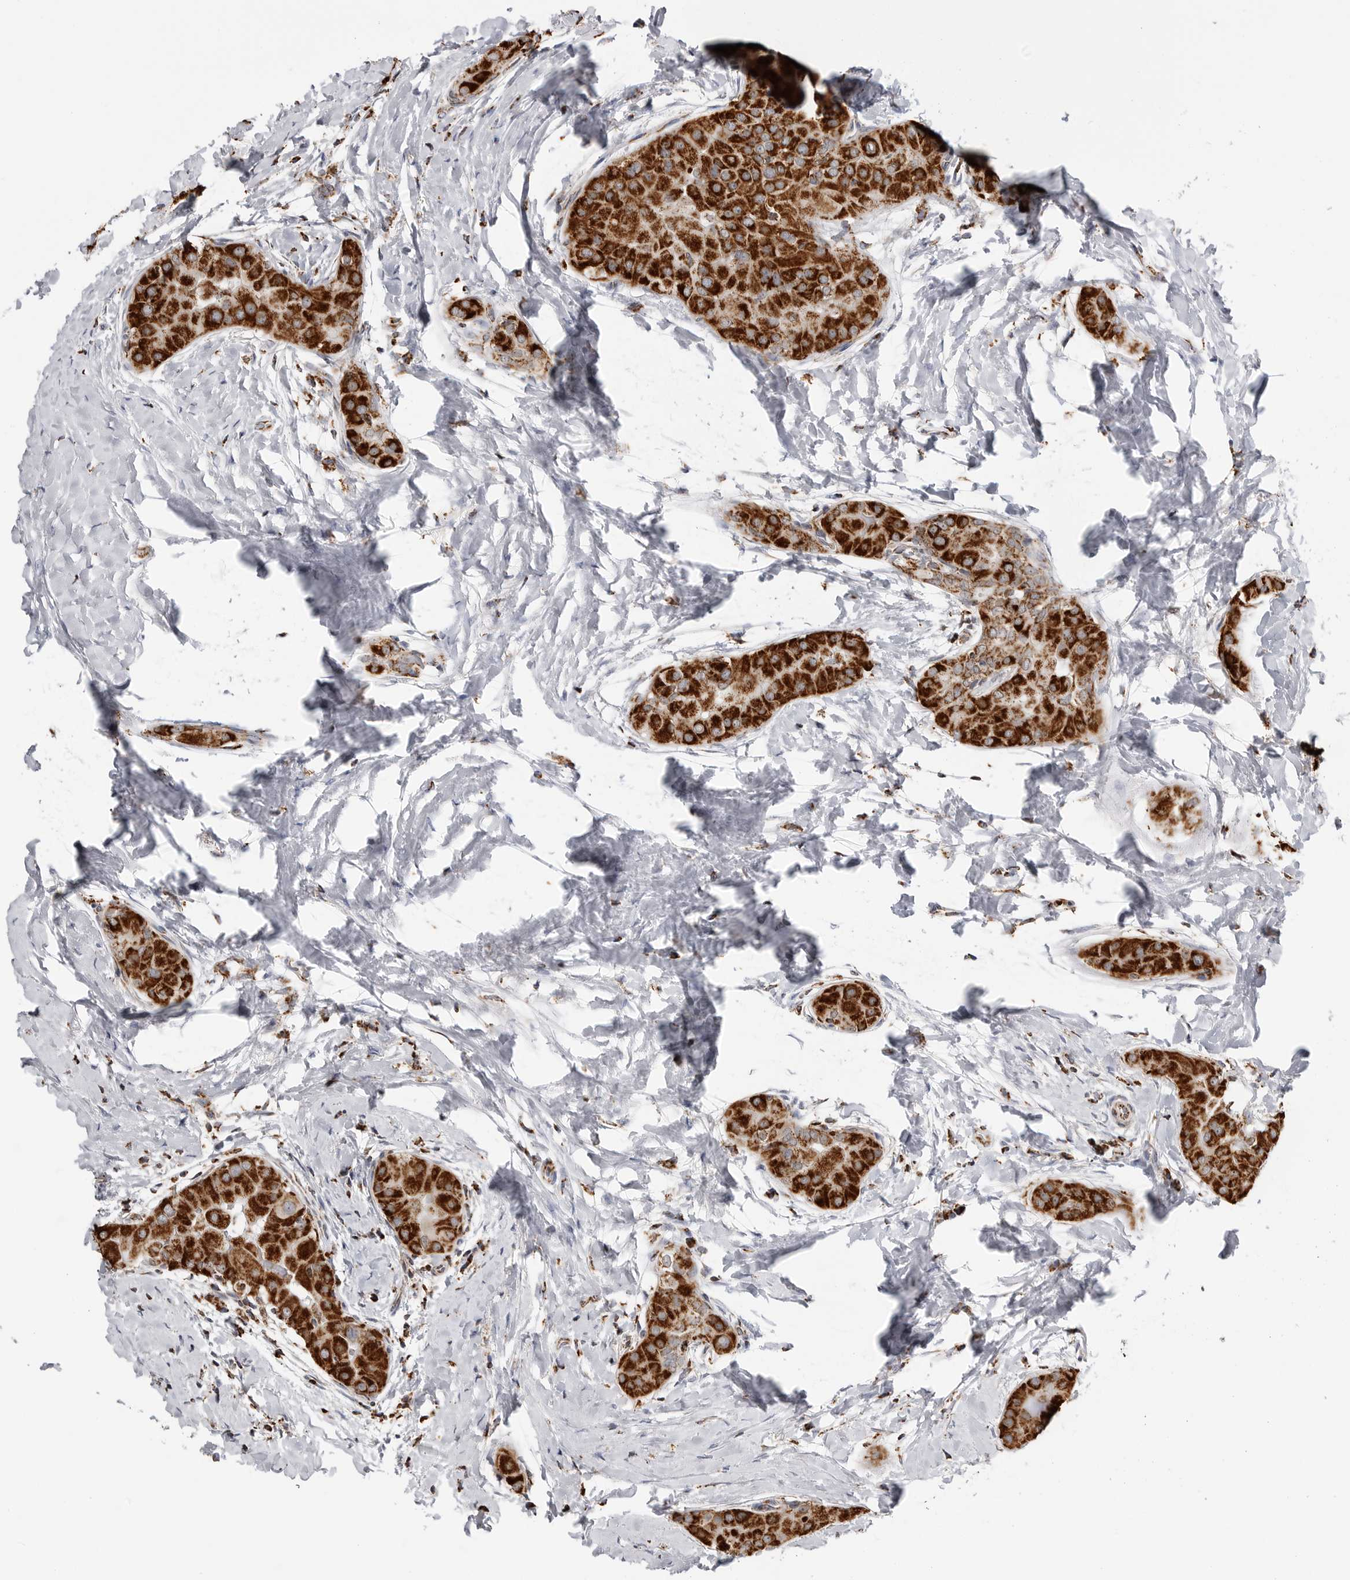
{"staining": {"intensity": "strong", "quantity": ">75%", "location": "cytoplasmic/membranous"}, "tissue": "thyroid cancer", "cell_type": "Tumor cells", "image_type": "cancer", "snomed": [{"axis": "morphology", "description": "Papillary adenocarcinoma, NOS"}, {"axis": "topography", "description": "Thyroid gland"}], "caption": "Strong cytoplasmic/membranous protein expression is present in about >75% of tumor cells in papillary adenocarcinoma (thyroid).", "gene": "COX5A", "patient": {"sex": "male", "age": 33}}